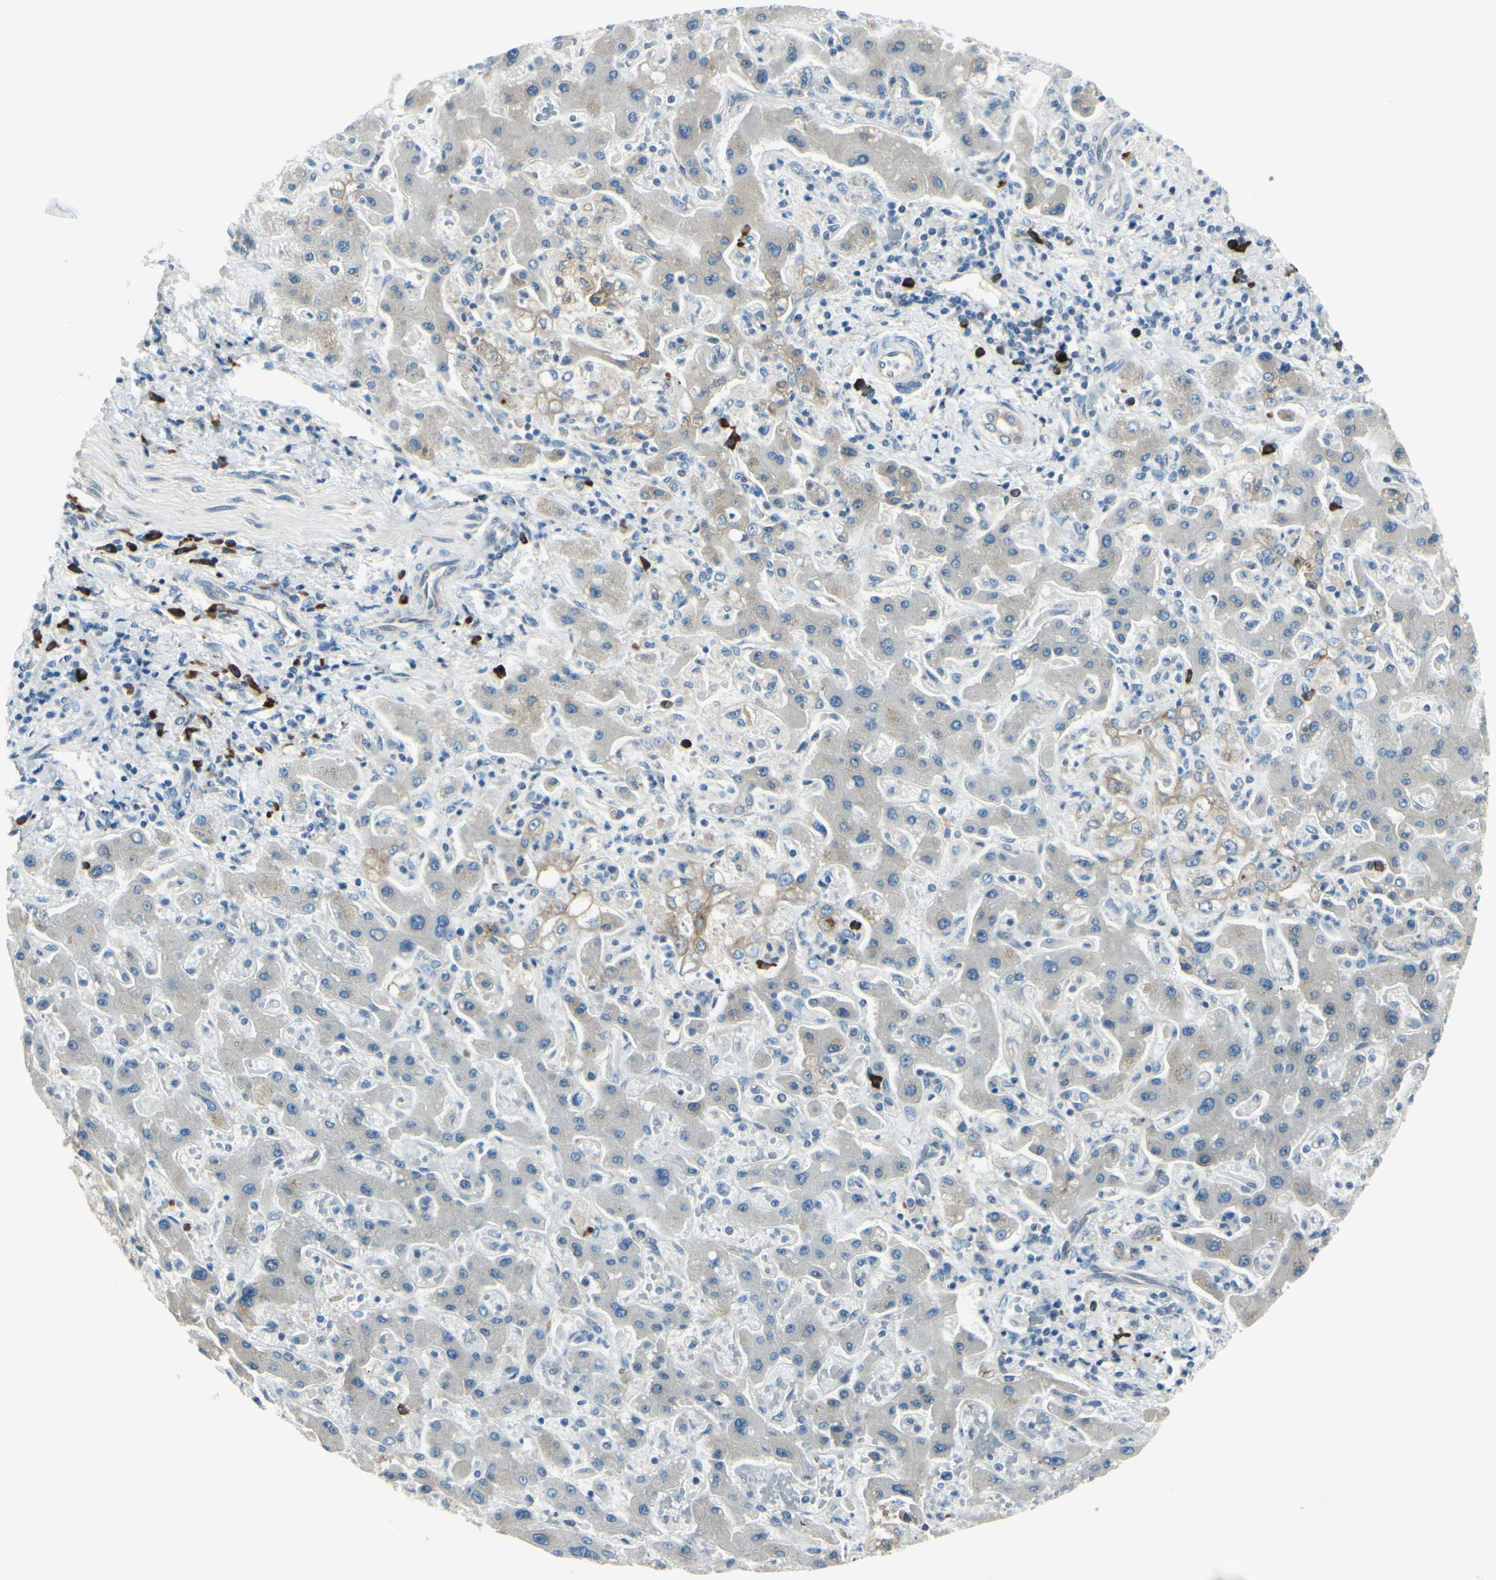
{"staining": {"intensity": "weak", "quantity": "<25%", "location": "cytoplasmic/membranous"}, "tissue": "liver cancer", "cell_type": "Tumor cells", "image_type": "cancer", "snomed": [{"axis": "morphology", "description": "Cholangiocarcinoma"}, {"axis": "topography", "description": "Liver"}], "caption": "Immunohistochemical staining of liver cancer reveals no significant positivity in tumor cells.", "gene": "SELENOS", "patient": {"sex": "male", "age": 50}}